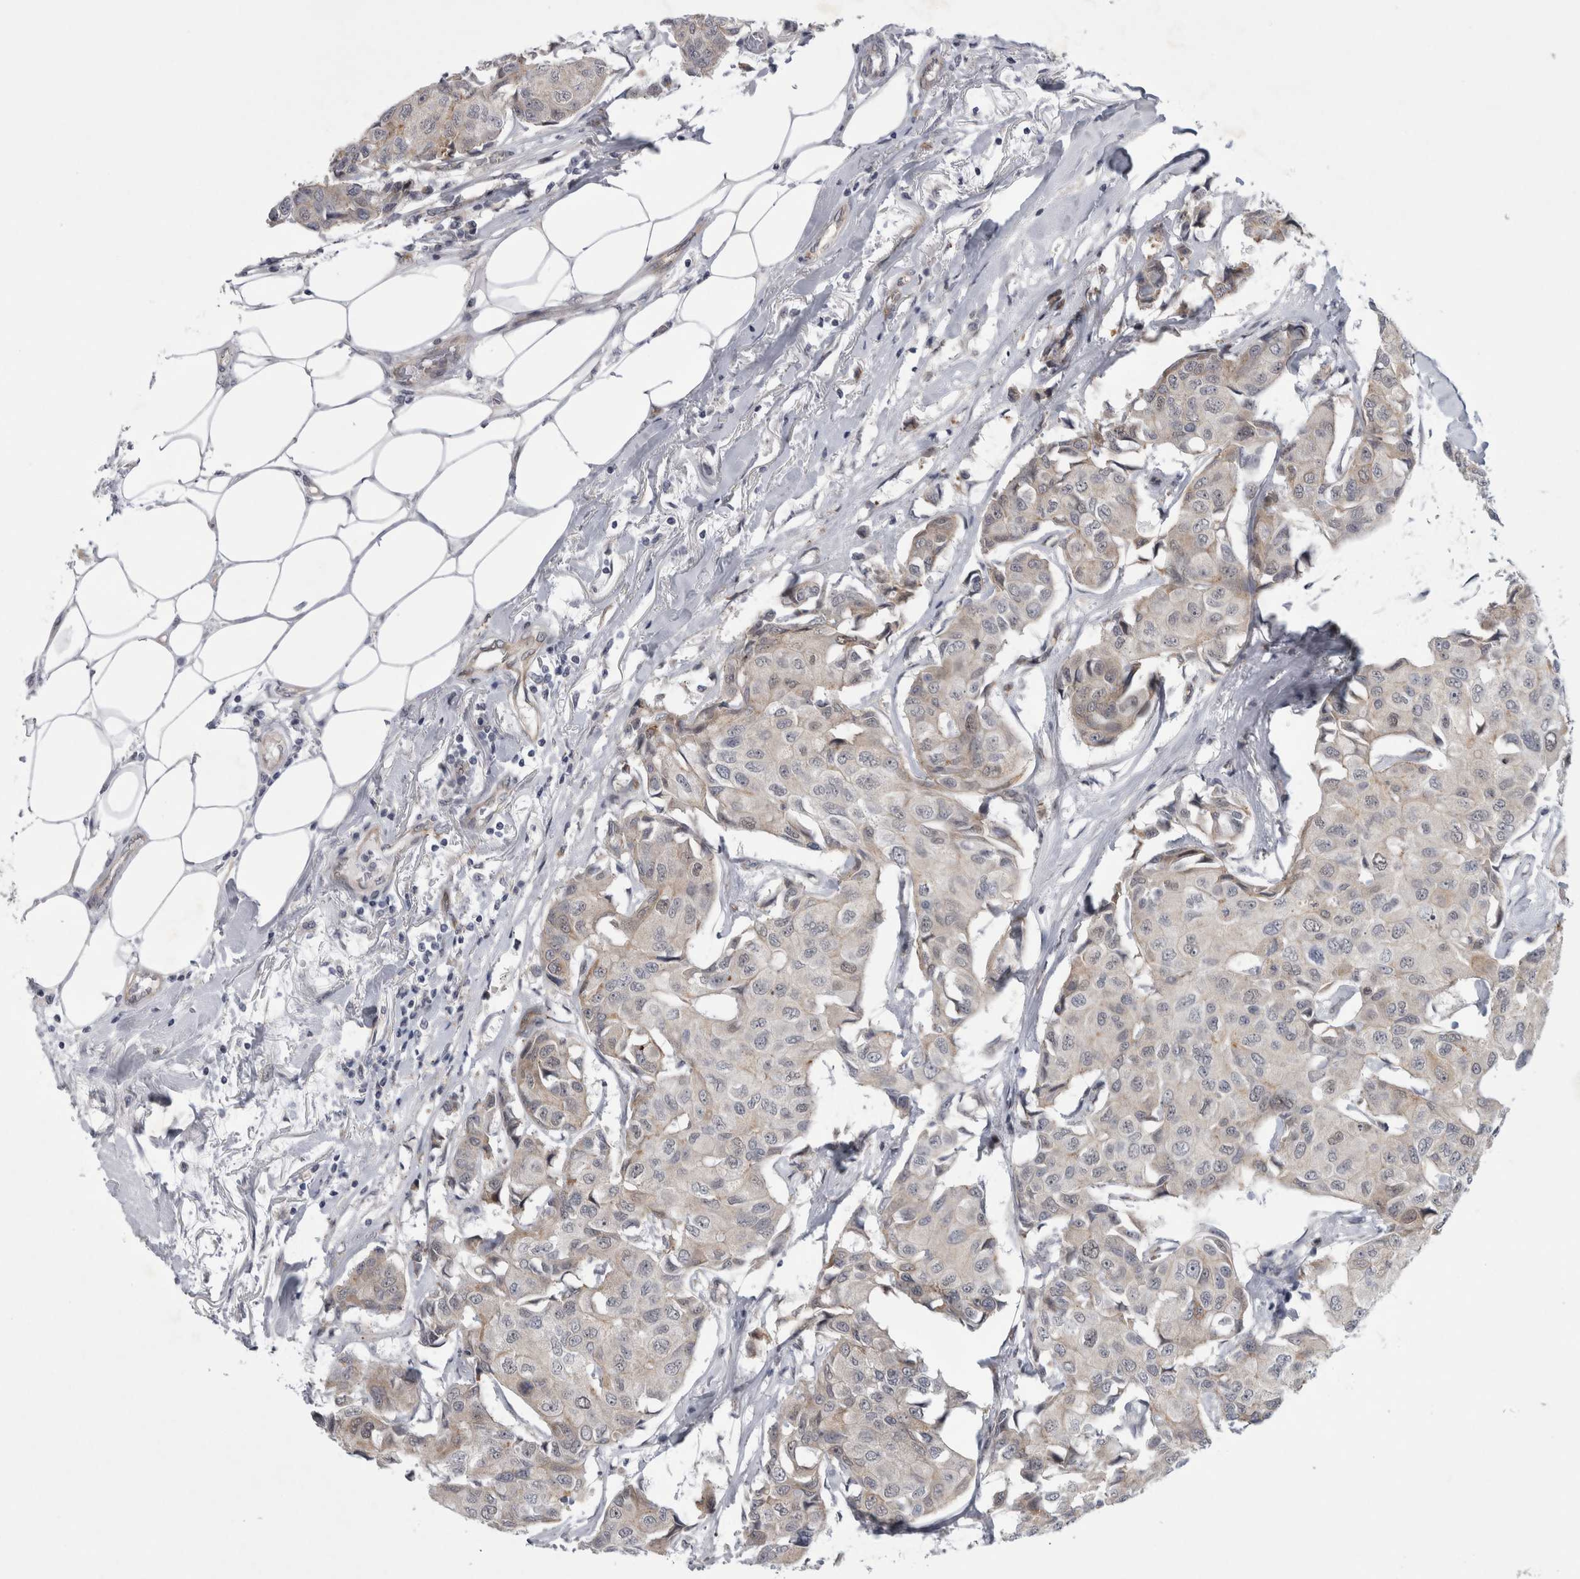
{"staining": {"intensity": "negative", "quantity": "none", "location": "none"}, "tissue": "breast cancer", "cell_type": "Tumor cells", "image_type": "cancer", "snomed": [{"axis": "morphology", "description": "Duct carcinoma"}, {"axis": "topography", "description": "Breast"}], "caption": "Breast intraductal carcinoma was stained to show a protein in brown. There is no significant staining in tumor cells.", "gene": "PARP11", "patient": {"sex": "female", "age": 80}}